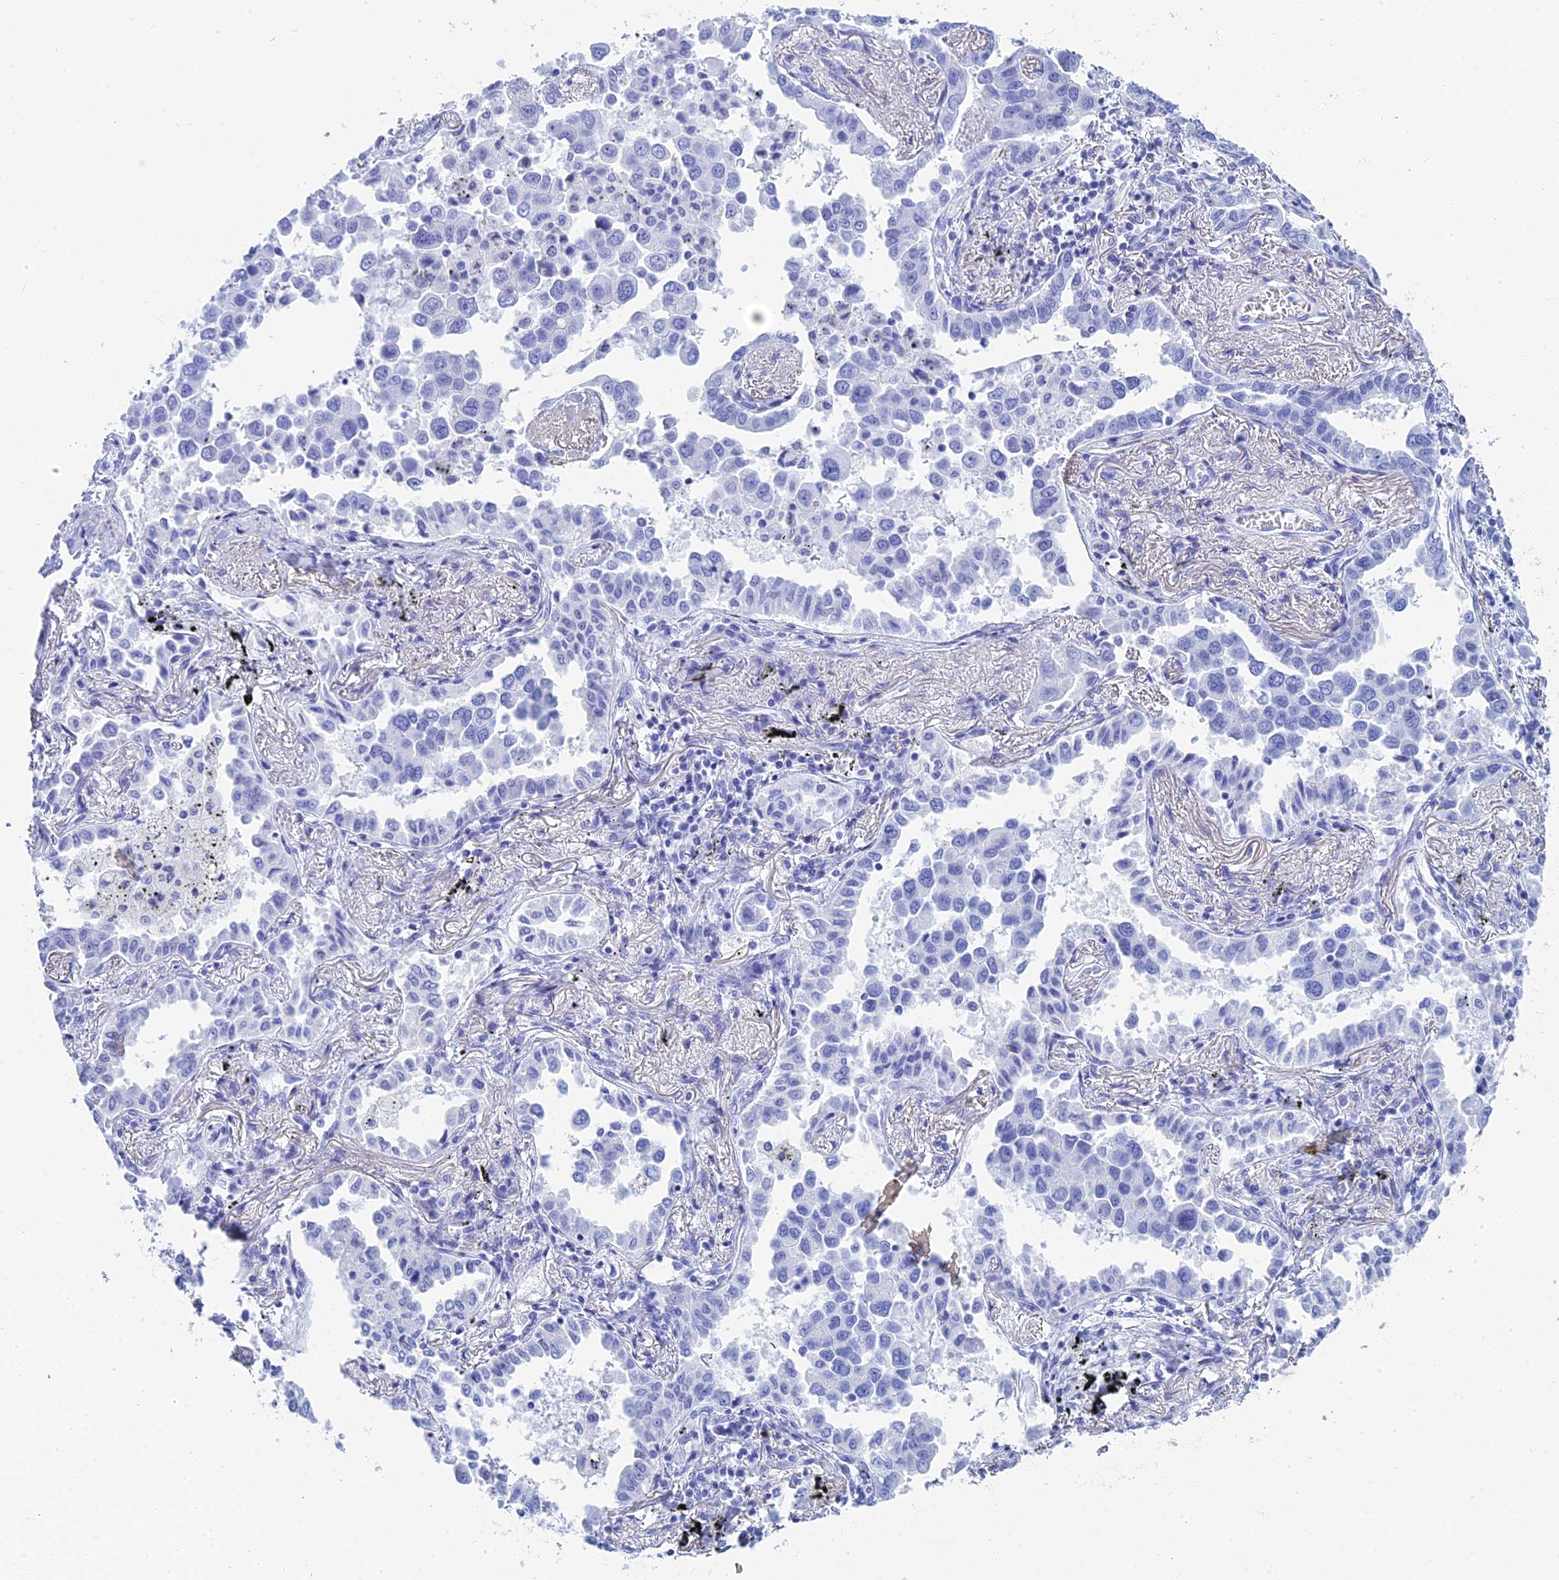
{"staining": {"intensity": "negative", "quantity": "none", "location": "none"}, "tissue": "lung cancer", "cell_type": "Tumor cells", "image_type": "cancer", "snomed": [{"axis": "morphology", "description": "Adenocarcinoma, NOS"}, {"axis": "topography", "description": "Lung"}], "caption": "A histopathology image of human lung cancer (adenocarcinoma) is negative for staining in tumor cells.", "gene": "TEX101", "patient": {"sex": "male", "age": 67}}